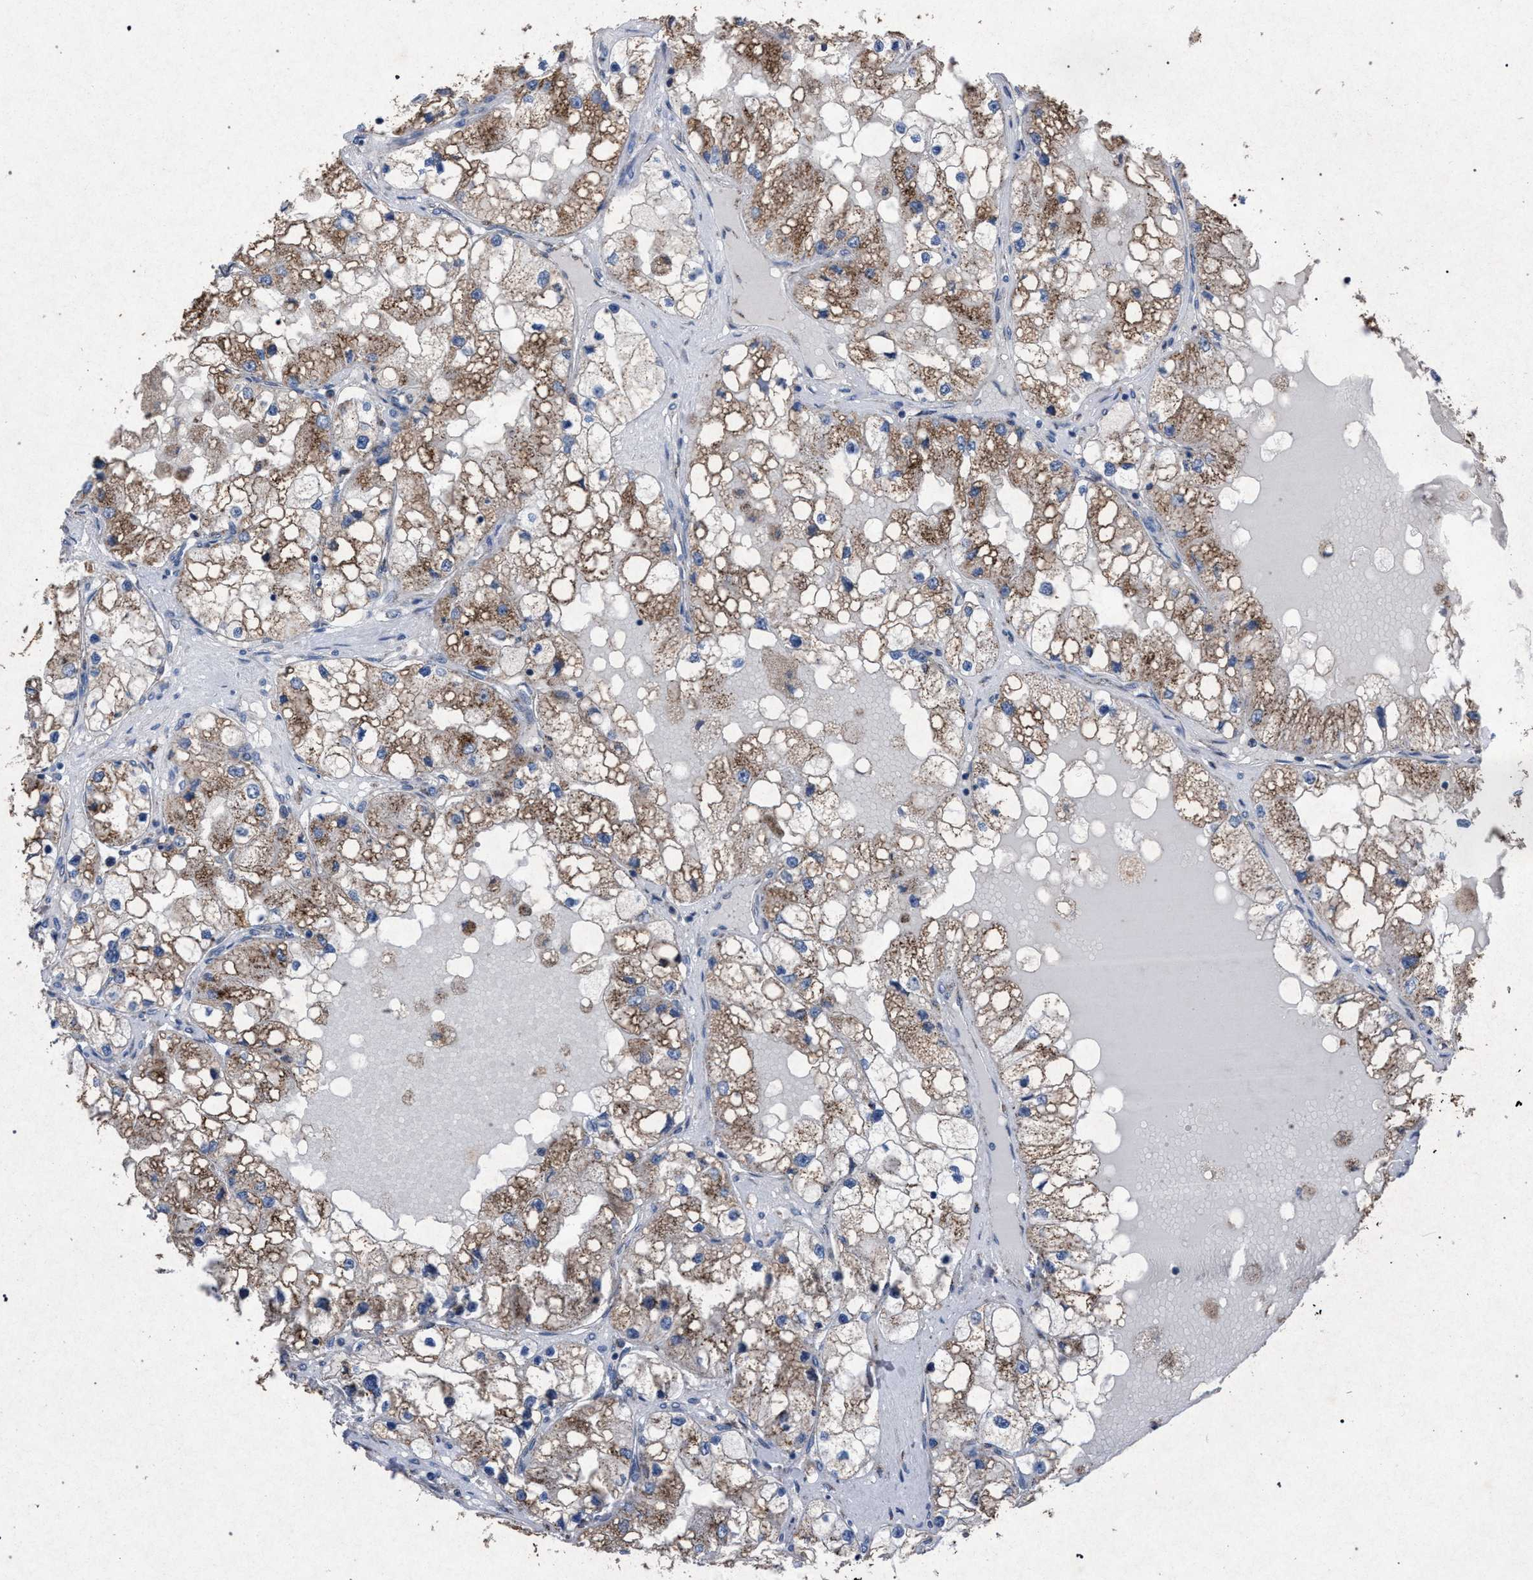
{"staining": {"intensity": "moderate", "quantity": ">75%", "location": "cytoplasmic/membranous"}, "tissue": "renal cancer", "cell_type": "Tumor cells", "image_type": "cancer", "snomed": [{"axis": "morphology", "description": "Adenocarcinoma, NOS"}, {"axis": "topography", "description": "Kidney"}], "caption": "This micrograph shows renal cancer (adenocarcinoma) stained with immunohistochemistry (IHC) to label a protein in brown. The cytoplasmic/membranous of tumor cells show moderate positivity for the protein. Nuclei are counter-stained blue.", "gene": "HSD17B4", "patient": {"sex": "male", "age": 68}}